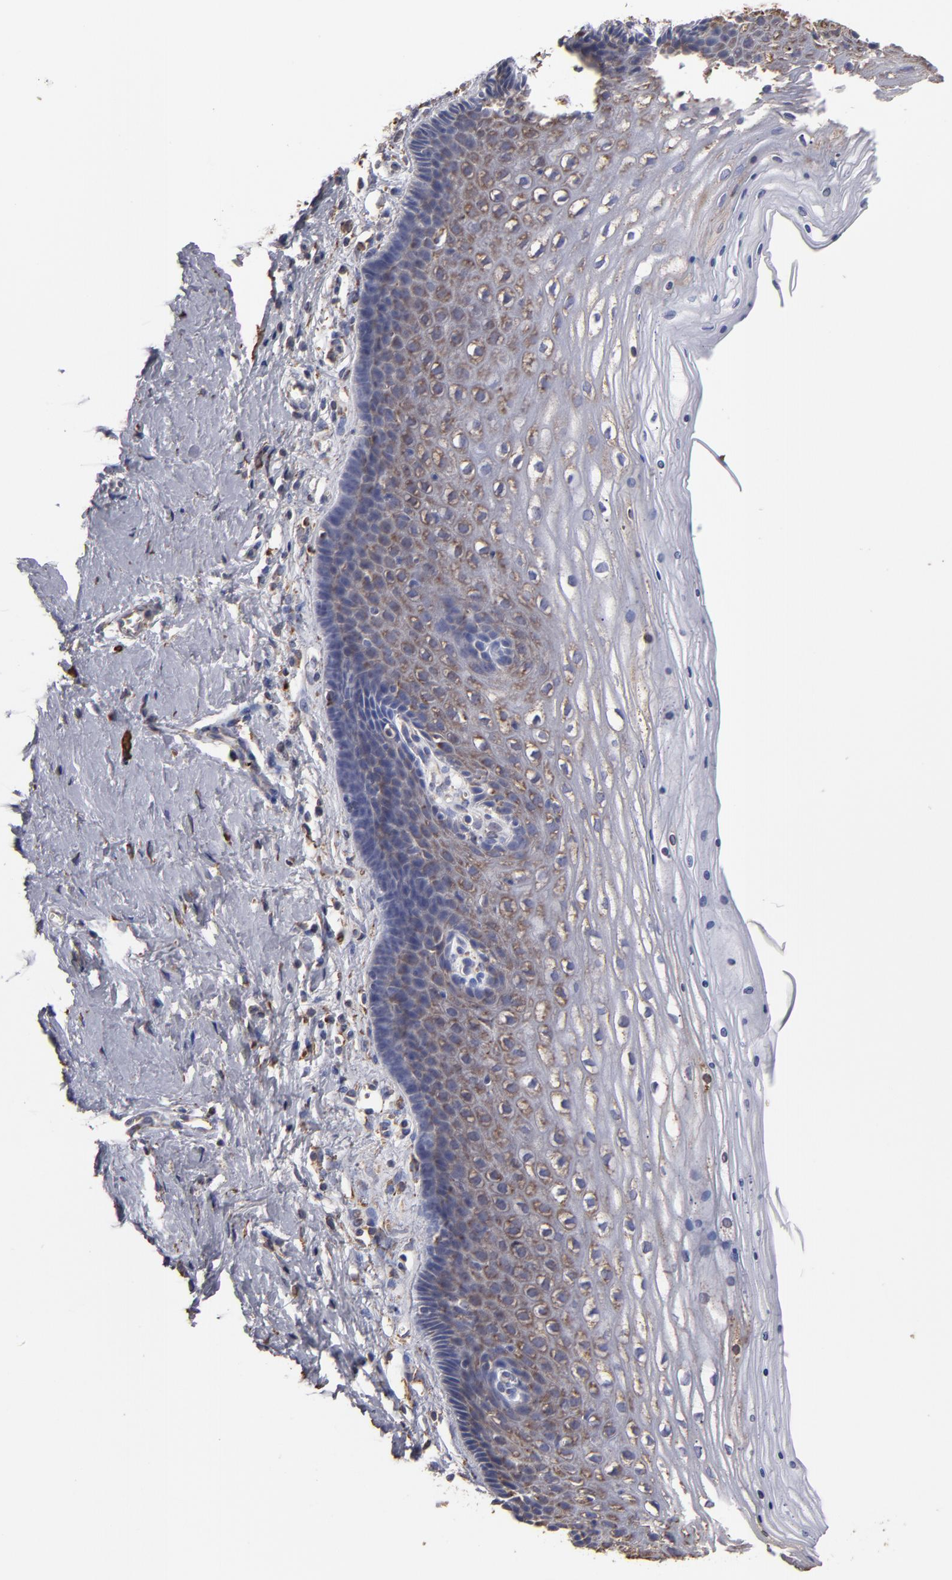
{"staining": {"intensity": "weak", "quantity": ">75%", "location": "cytoplasmic/membranous"}, "tissue": "cervix", "cell_type": "Glandular cells", "image_type": "normal", "snomed": [{"axis": "morphology", "description": "Normal tissue, NOS"}, {"axis": "topography", "description": "Cervix"}], "caption": "IHC micrograph of benign cervix stained for a protein (brown), which demonstrates low levels of weak cytoplasmic/membranous positivity in about >75% of glandular cells.", "gene": "SND1", "patient": {"sex": "female", "age": 39}}